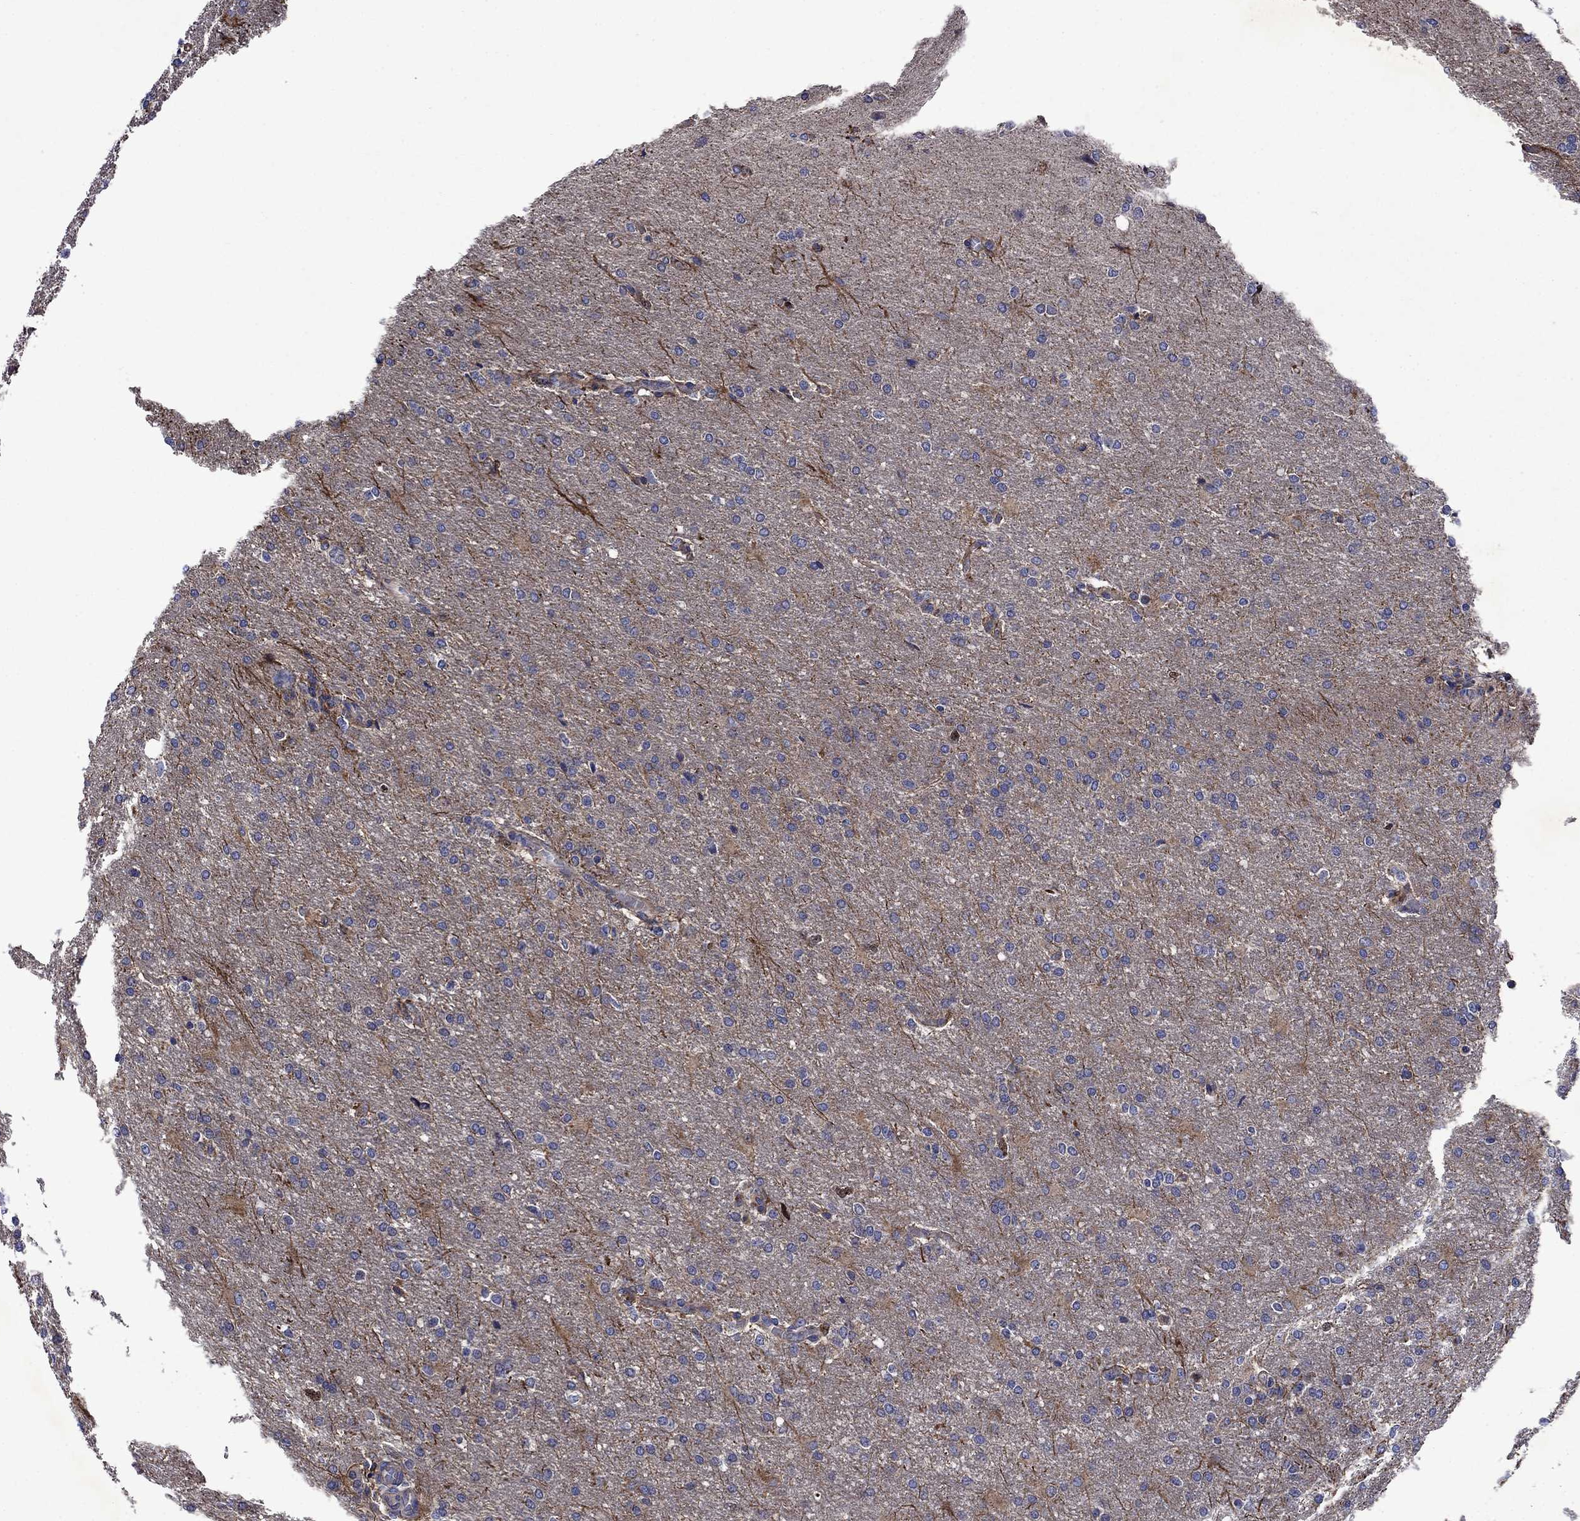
{"staining": {"intensity": "strong", "quantity": "<25%", "location": "cytoplasmic/membranous"}, "tissue": "glioma", "cell_type": "Tumor cells", "image_type": "cancer", "snomed": [{"axis": "morphology", "description": "Glioma, malignant, High grade"}, {"axis": "topography", "description": "Brain"}], "caption": "The image demonstrates a brown stain indicating the presence of a protein in the cytoplasmic/membranous of tumor cells in high-grade glioma (malignant). Using DAB (brown) and hematoxylin (blue) stains, captured at high magnification using brightfield microscopy.", "gene": "KIF22", "patient": {"sex": "male", "age": 68}}